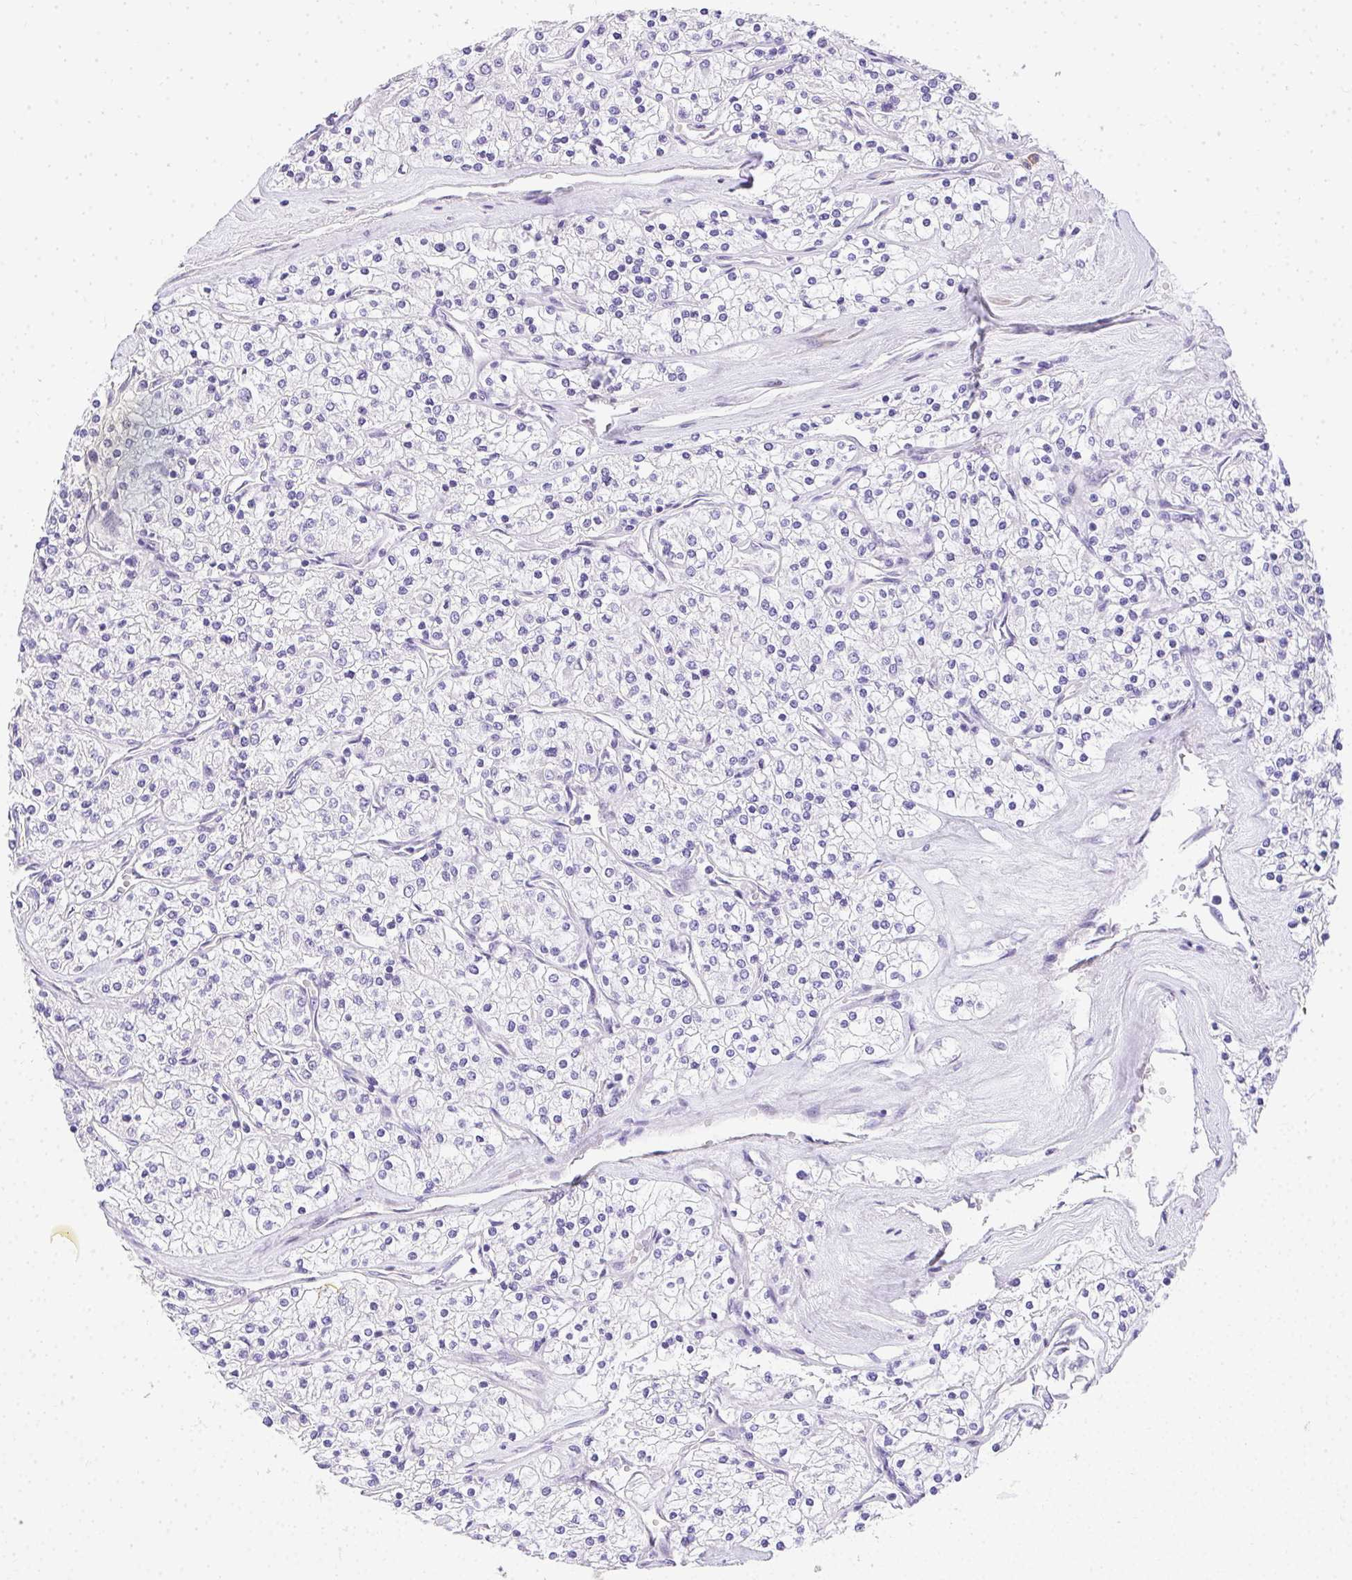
{"staining": {"intensity": "negative", "quantity": "none", "location": "none"}, "tissue": "renal cancer", "cell_type": "Tumor cells", "image_type": "cancer", "snomed": [{"axis": "morphology", "description": "Adenocarcinoma, NOS"}, {"axis": "topography", "description": "Kidney"}], "caption": "Tumor cells are negative for protein expression in human renal cancer (adenocarcinoma).", "gene": "ADRA2C", "patient": {"sex": "male", "age": 80}}